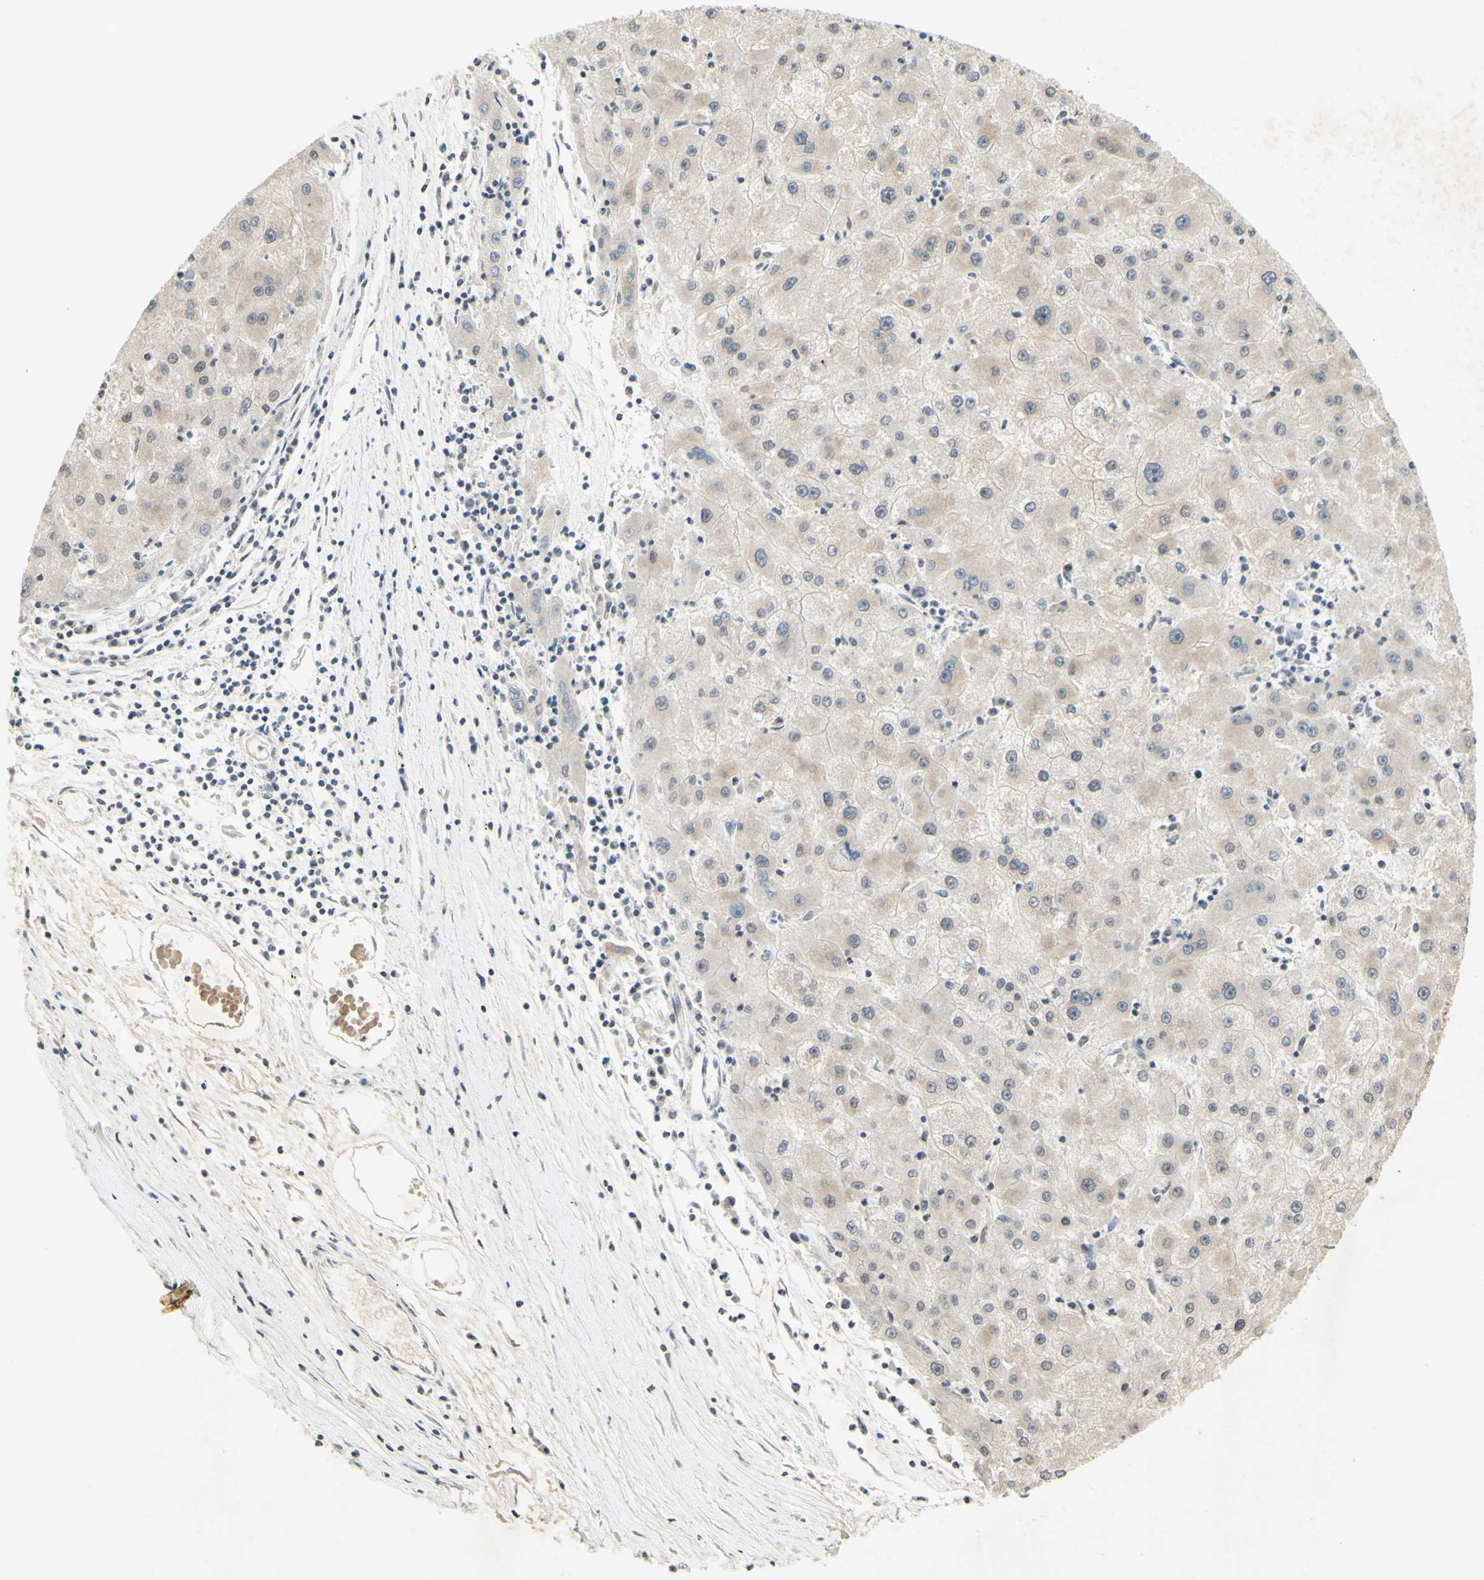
{"staining": {"intensity": "negative", "quantity": "none", "location": "none"}, "tissue": "liver cancer", "cell_type": "Tumor cells", "image_type": "cancer", "snomed": [{"axis": "morphology", "description": "Carcinoma, Hepatocellular, NOS"}, {"axis": "topography", "description": "Liver"}], "caption": "Tumor cells are negative for brown protein staining in liver hepatocellular carcinoma. (Brightfield microscopy of DAB immunohistochemistry (IHC) at high magnification).", "gene": "GLI1", "patient": {"sex": "male", "age": 72}}